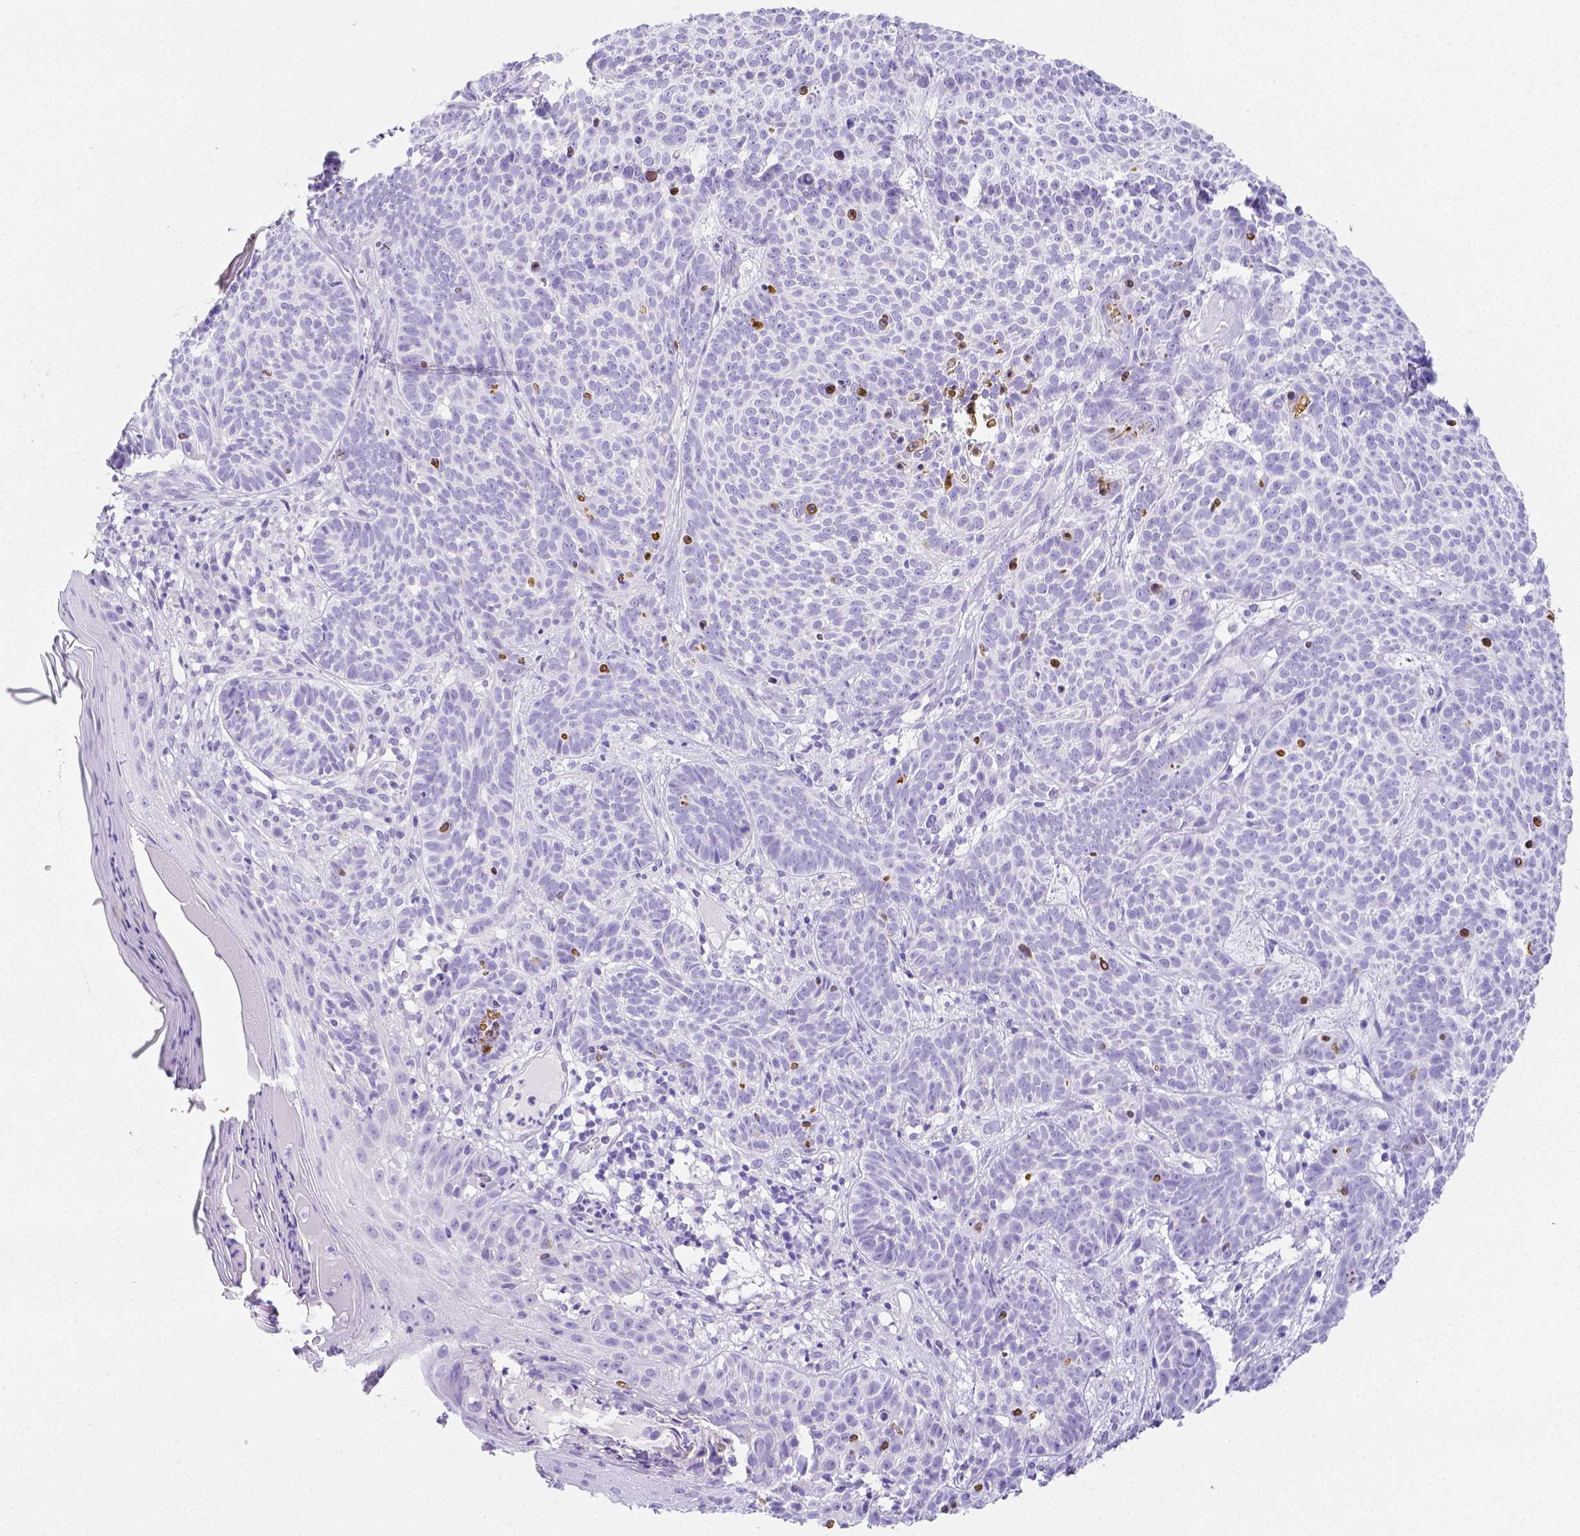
{"staining": {"intensity": "negative", "quantity": "none", "location": "none"}, "tissue": "skin cancer", "cell_type": "Tumor cells", "image_type": "cancer", "snomed": [{"axis": "morphology", "description": "Basal cell carcinoma"}, {"axis": "topography", "description": "Skin"}], "caption": "Immunohistochemistry of human skin basal cell carcinoma demonstrates no staining in tumor cells.", "gene": "ARHGAP36", "patient": {"sex": "male", "age": 90}}